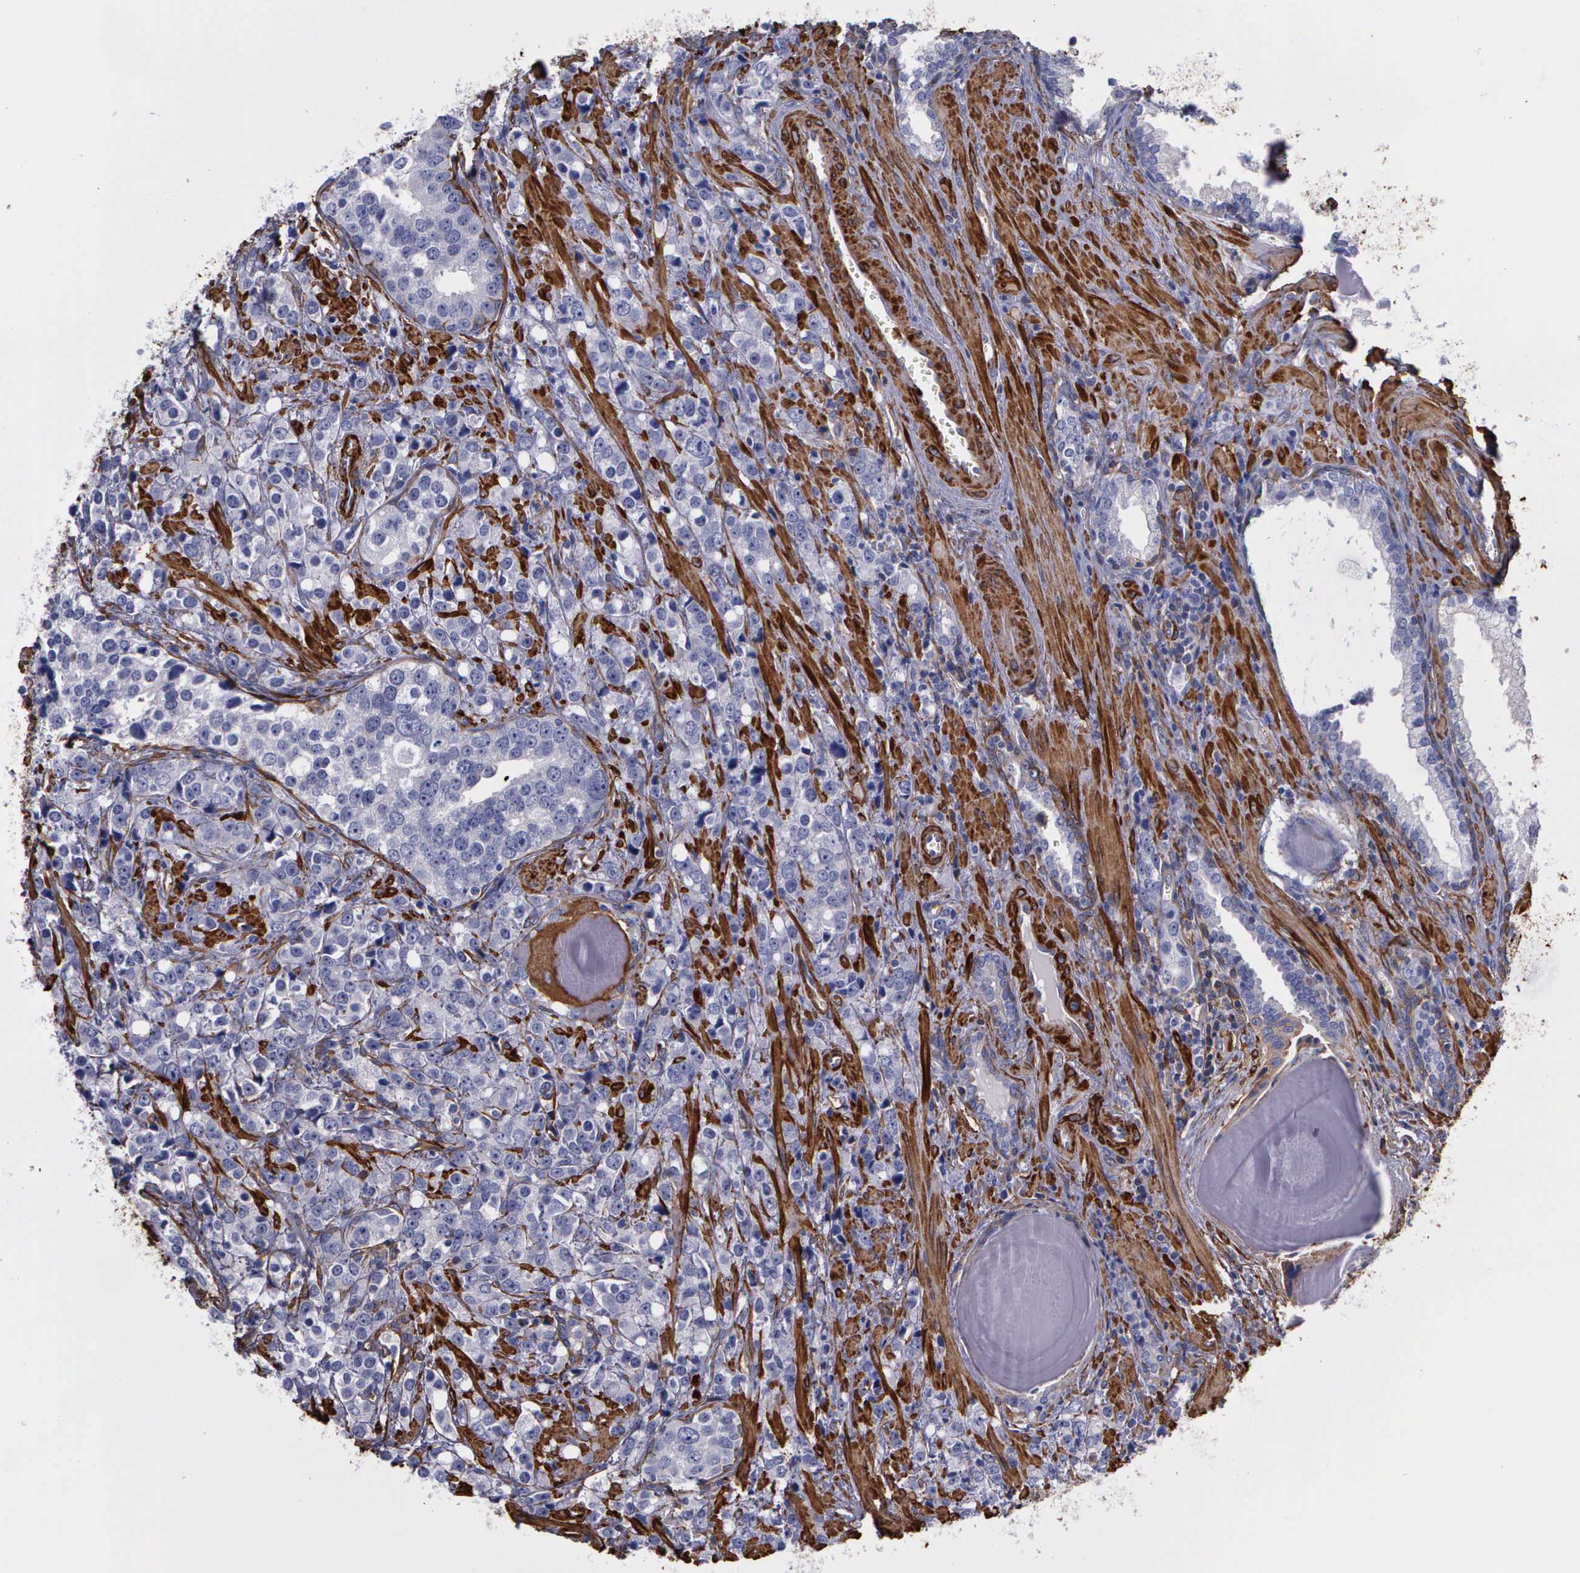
{"staining": {"intensity": "strong", "quantity": "<25%", "location": "cytoplasmic/membranous"}, "tissue": "prostate cancer", "cell_type": "Tumor cells", "image_type": "cancer", "snomed": [{"axis": "morphology", "description": "Adenocarcinoma, High grade"}, {"axis": "topography", "description": "Prostate"}], "caption": "Adenocarcinoma (high-grade) (prostate) stained with DAB (3,3'-diaminobenzidine) immunohistochemistry (IHC) demonstrates medium levels of strong cytoplasmic/membranous positivity in approximately <25% of tumor cells. The protein of interest is stained brown, and the nuclei are stained in blue (DAB IHC with brightfield microscopy, high magnification).", "gene": "FLNA", "patient": {"sex": "male", "age": 71}}